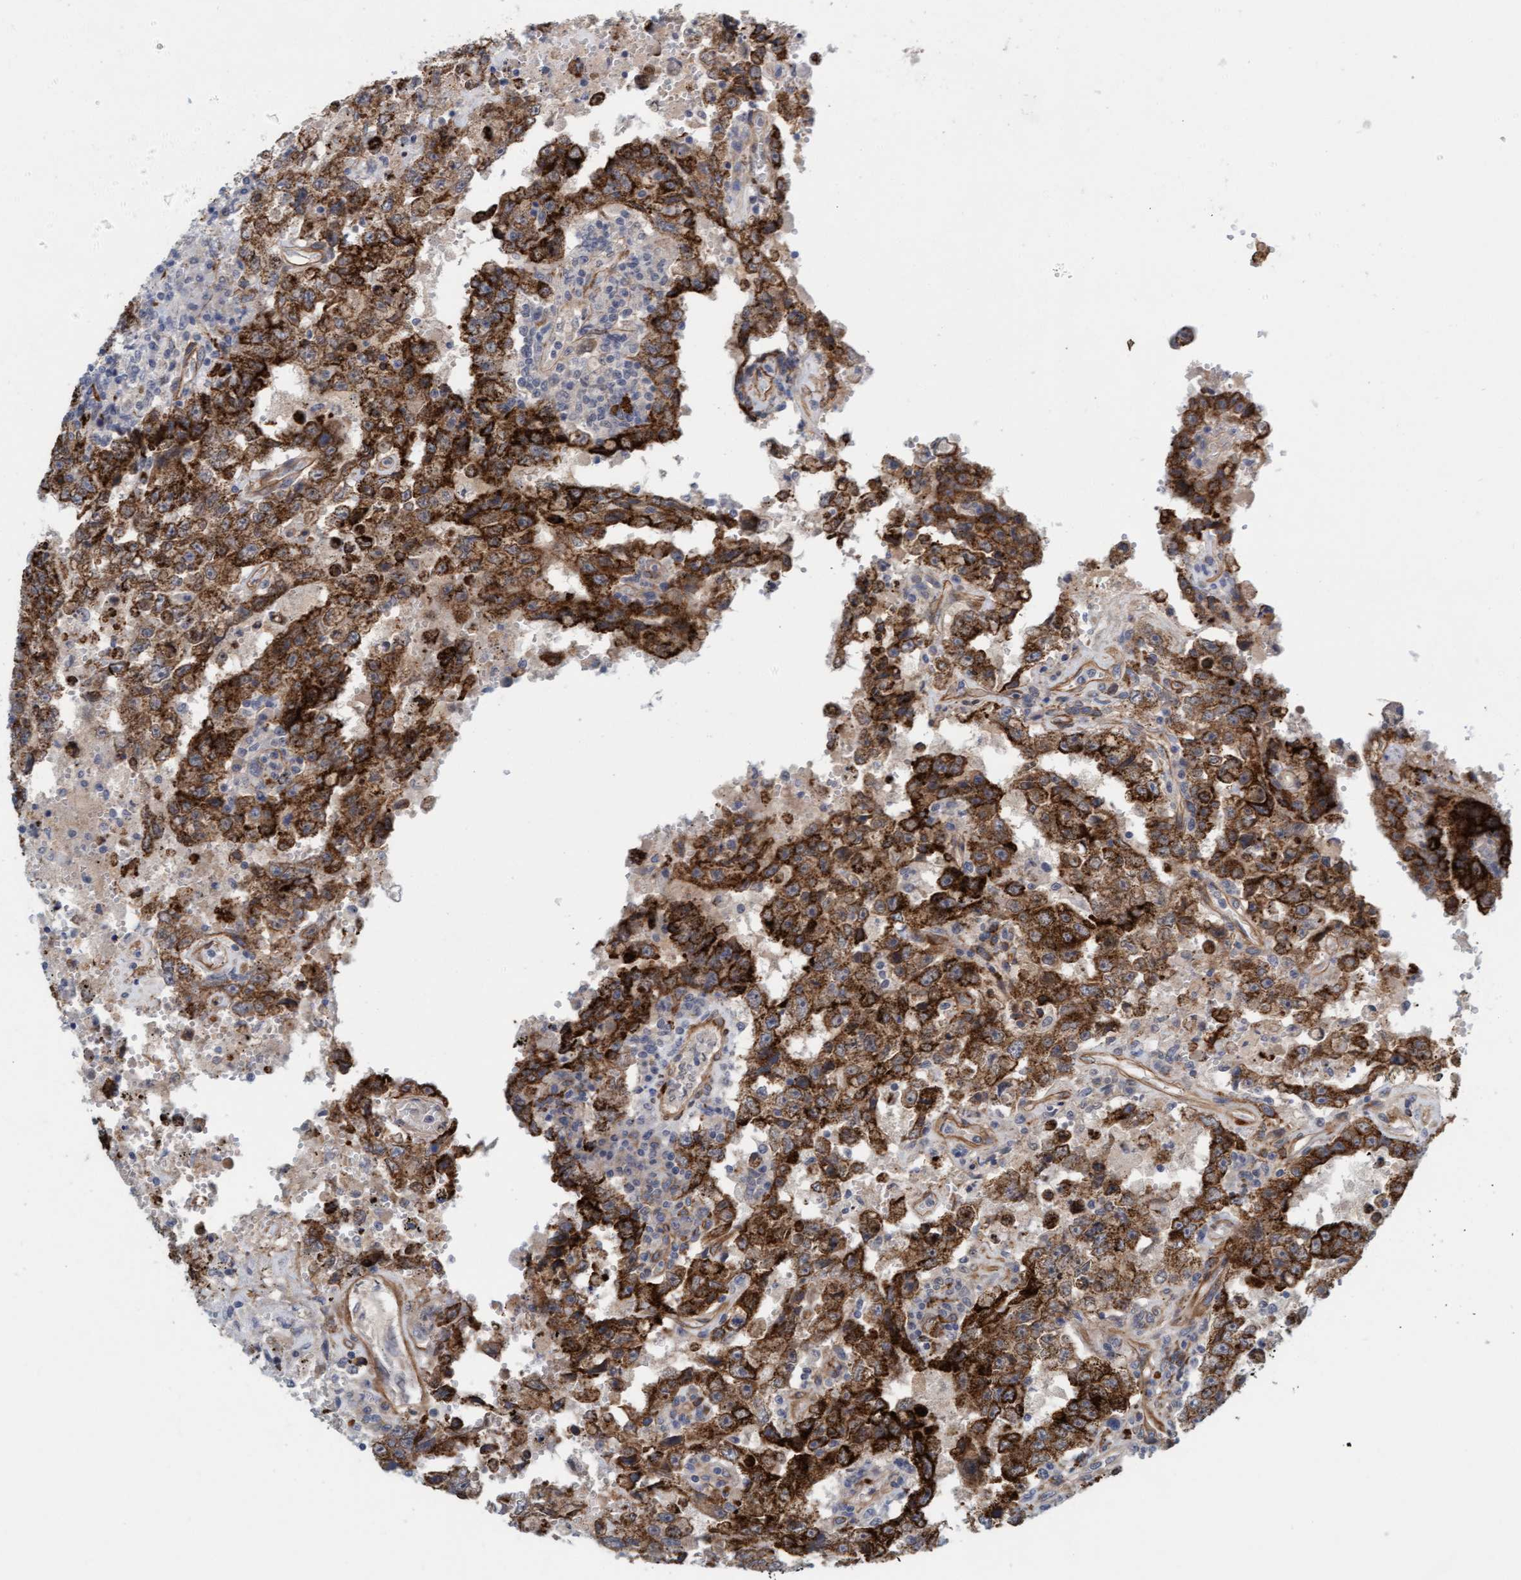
{"staining": {"intensity": "strong", "quantity": ">75%", "location": "cytoplasmic/membranous"}, "tissue": "testis cancer", "cell_type": "Tumor cells", "image_type": "cancer", "snomed": [{"axis": "morphology", "description": "Carcinoma, Embryonal, NOS"}, {"axis": "topography", "description": "Testis"}], "caption": "Brown immunohistochemical staining in human testis embryonal carcinoma exhibits strong cytoplasmic/membranous positivity in about >75% of tumor cells. The staining is performed using DAB (3,3'-diaminobenzidine) brown chromogen to label protein expression. The nuclei are counter-stained blue using hematoxylin.", "gene": "TSTD2", "patient": {"sex": "male", "age": 26}}